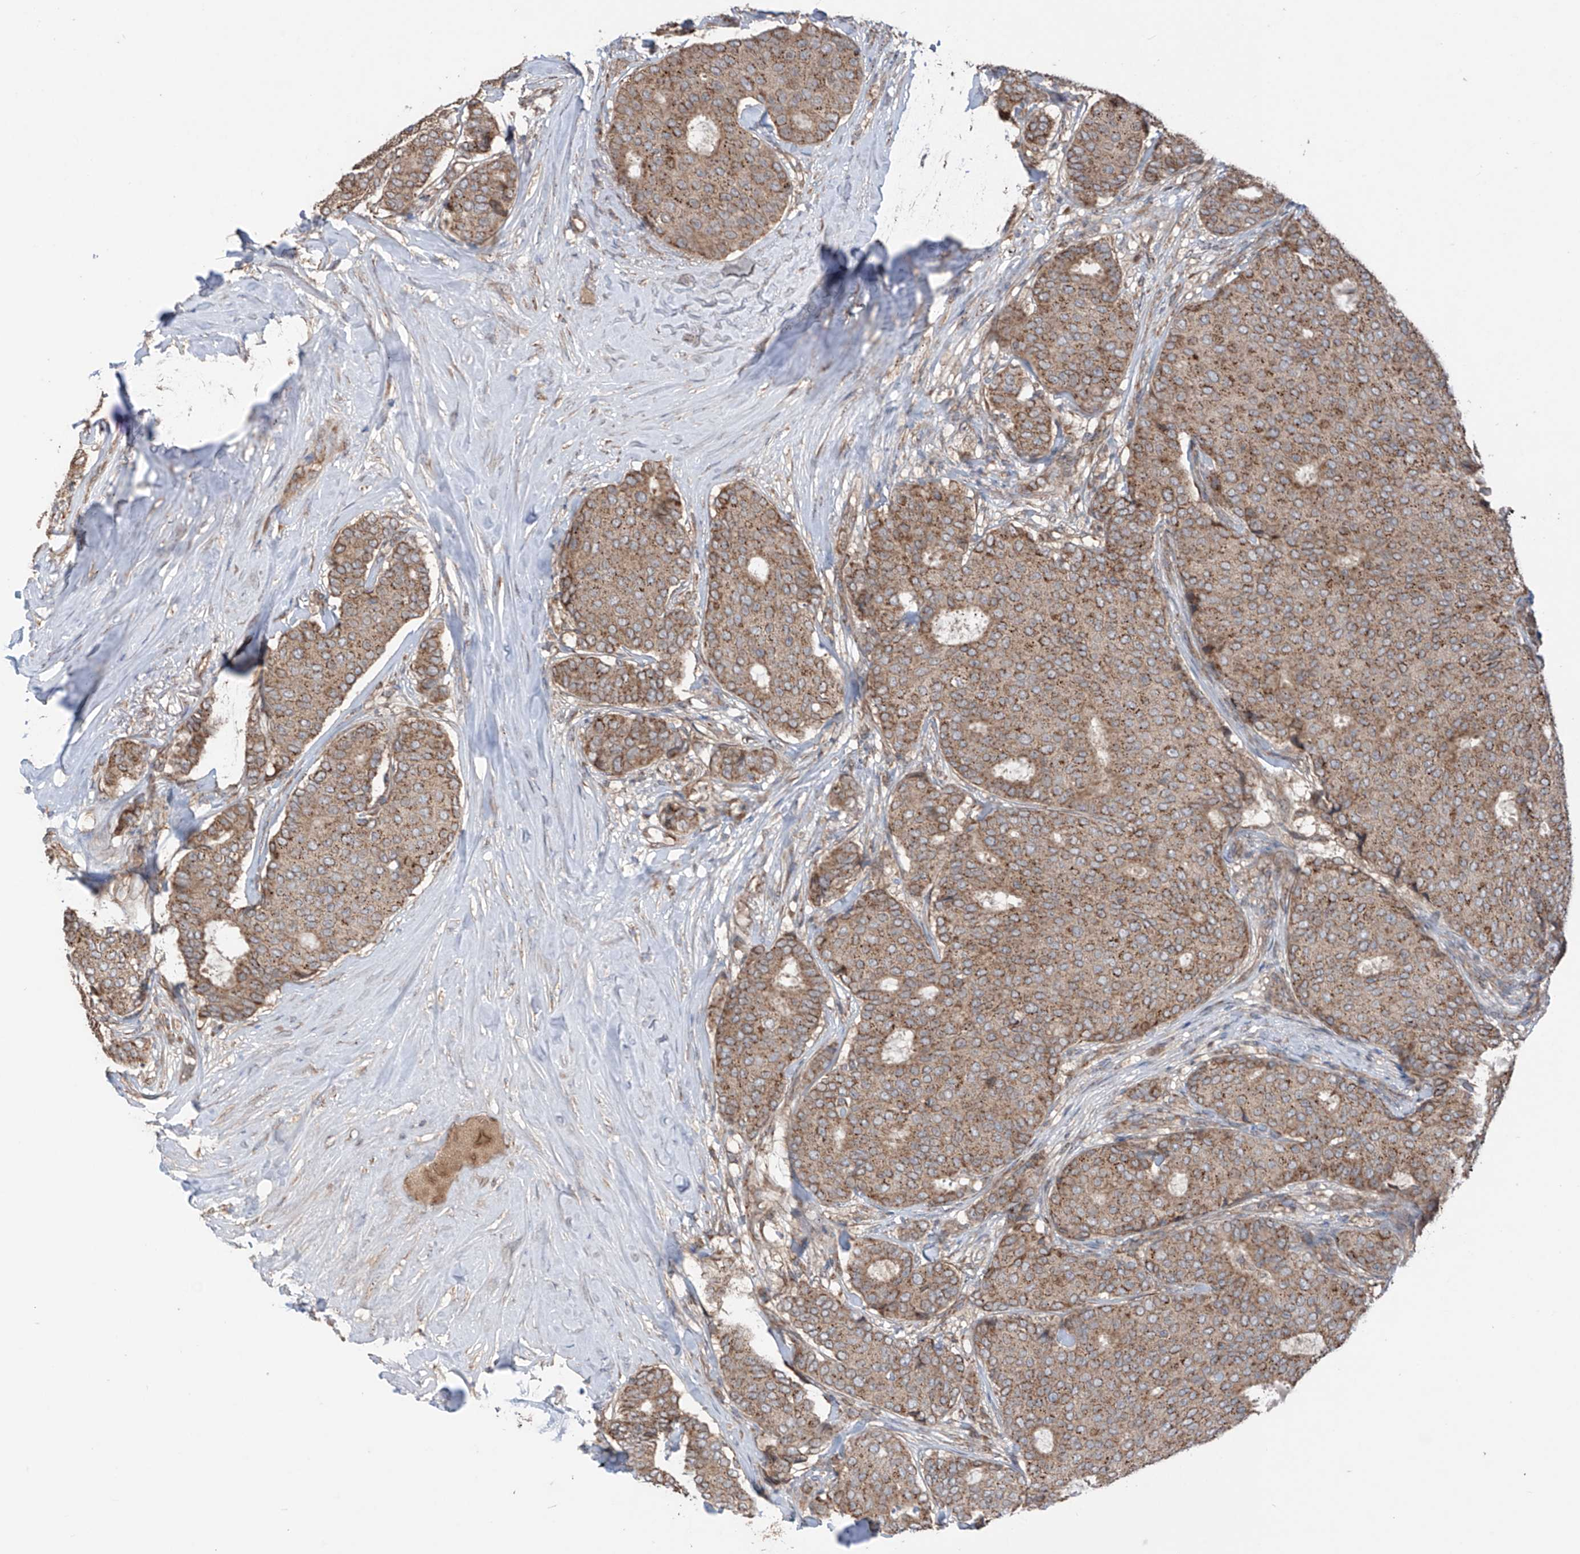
{"staining": {"intensity": "weak", "quantity": ">75%", "location": "cytoplasmic/membranous"}, "tissue": "breast cancer", "cell_type": "Tumor cells", "image_type": "cancer", "snomed": [{"axis": "morphology", "description": "Duct carcinoma"}, {"axis": "topography", "description": "Breast"}], "caption": "Breast cancer stained with DAB (3,3'-diaminobenzidine) IHC displays low levels of weak cytoplasmic/membranous positivity in approximately >75% of tumor cells.", "gene": "SAMD3", "patient": {"sex": "female", "age": 75}}